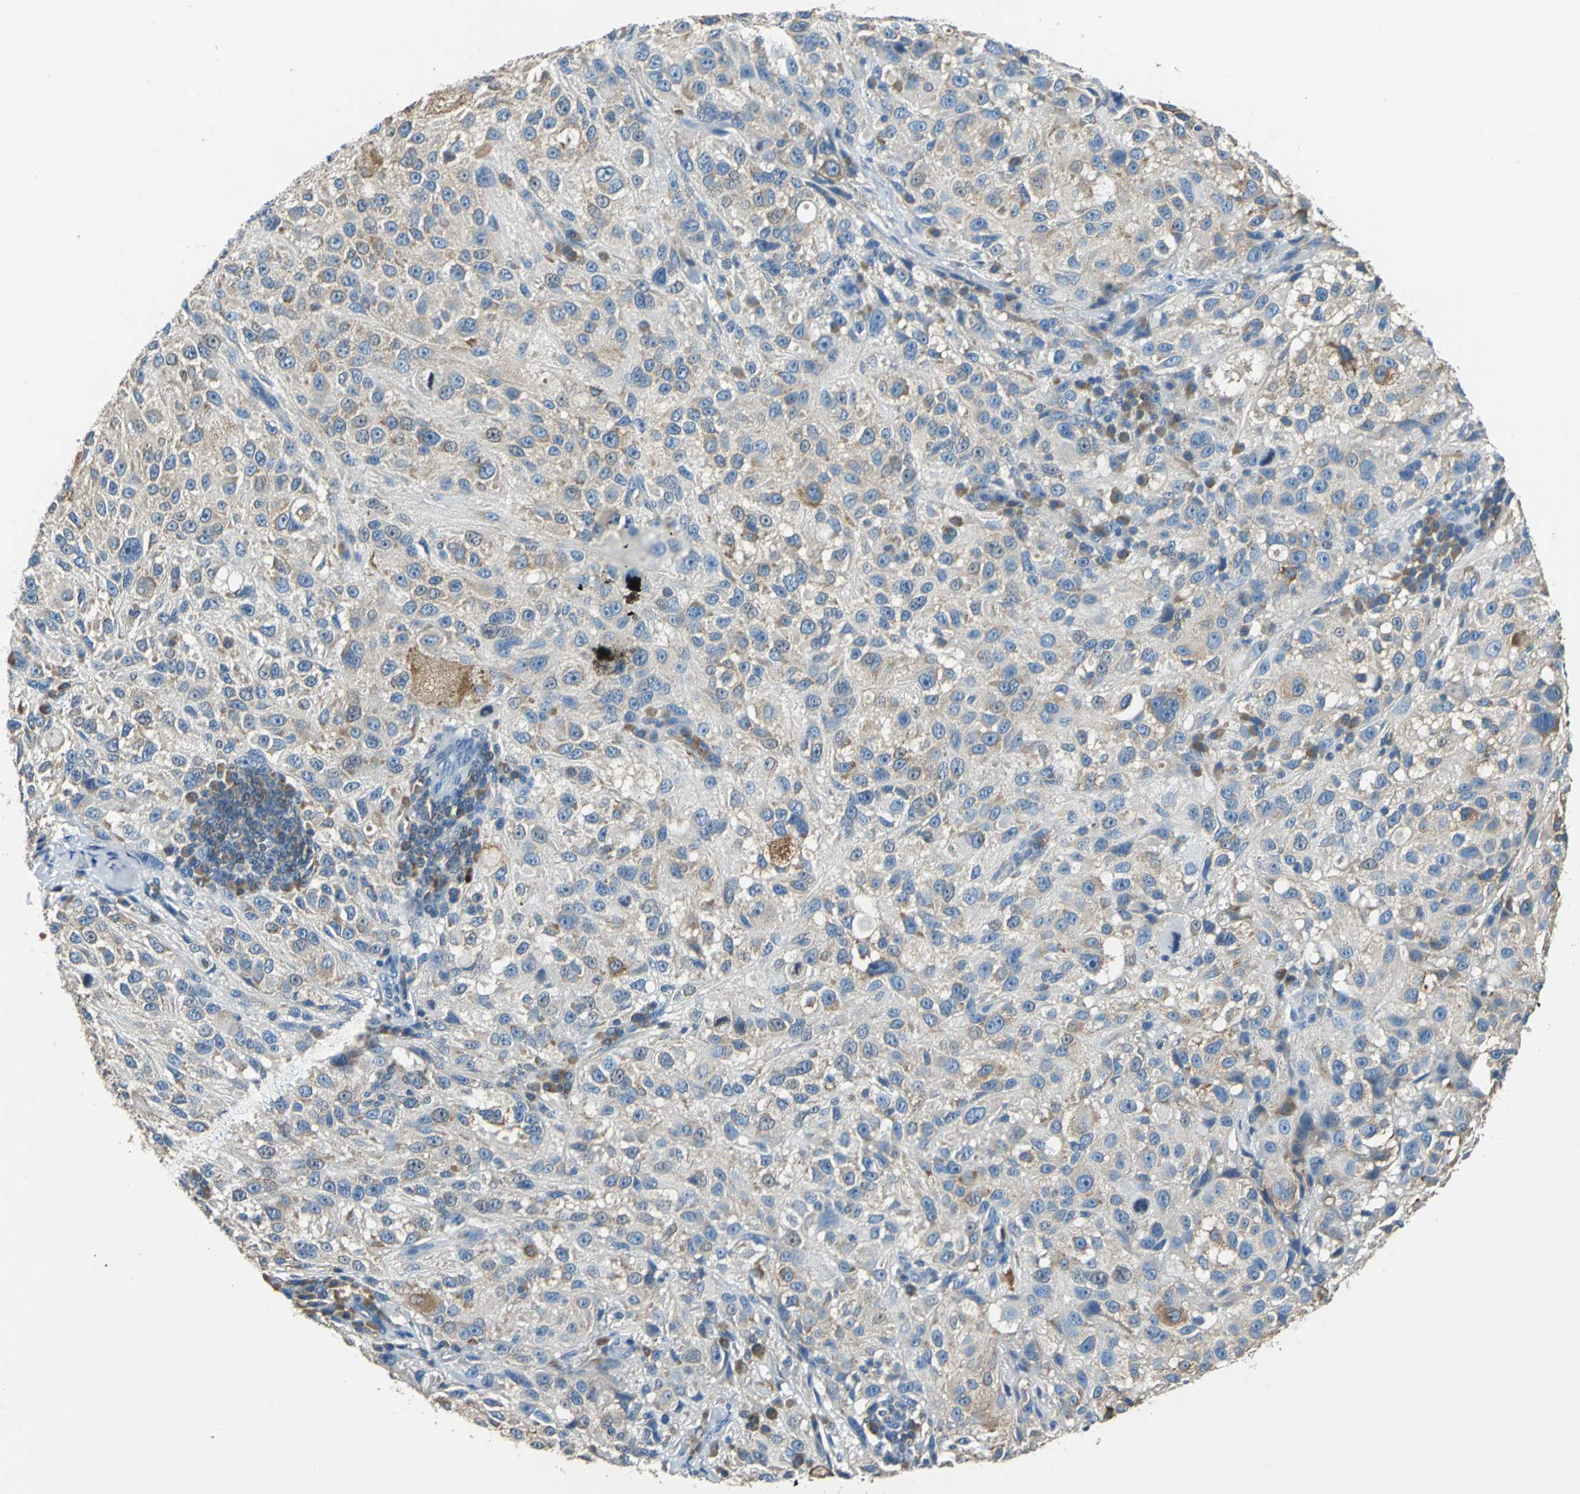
{"staining": {"intensity": "negative", "quantity": "none", "location": "none"}, "tissue": "melanoma", "cell_type": "Tumor cells", "image_type": "cancer", "snomed": [{"axis": "morphology", "description": "Necrosis, NOS"}, {"axis": "morphology", "description": "Malignant melanoma, NOS"}, {"axis": "topography", "description": "Skin"}], "caption": "Tumor cells show no significant positivity in malignant melanoma.", "gene": "PRKCA", "patient": {"sex": "female", "age": 87}}